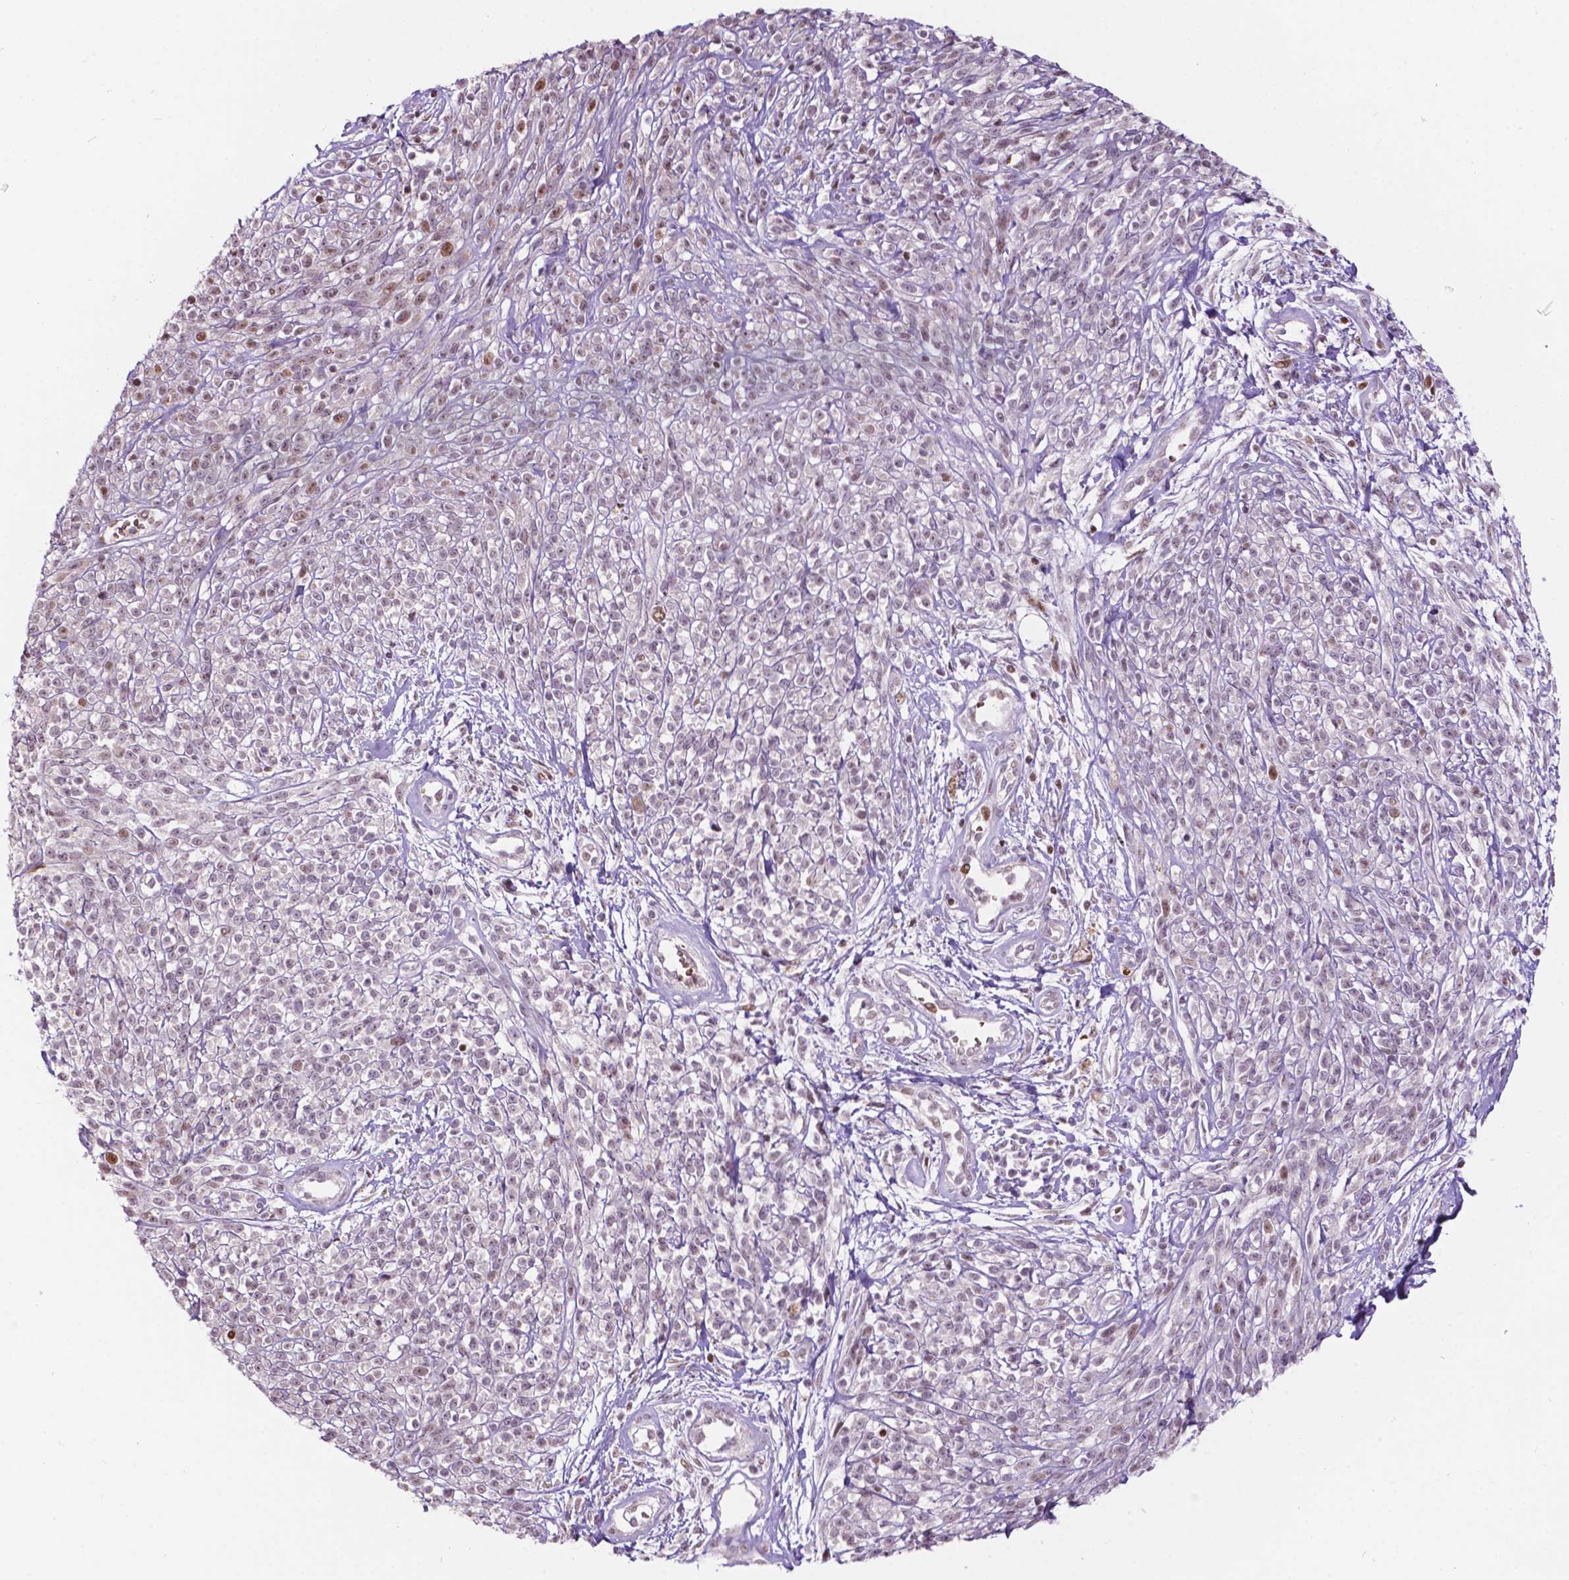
{"staining": {"intensity": "weak", "quantity": "<25%", "location": "nuclear"}, "tissue": "melanoma", "cell_type": "Tumor cells", "image_type": "cancer", "snomed": [{"axis": "morphology", "description": "Malignant melanoma, NOS"}, {"axis": "topography", "description": "Skin"}, {"axis": "topography", "description": "Skin of trunk"}], "caption": "Tumor cells are negative for protein expression in human melanoma.", "gene": "PTPN18", "patient": {"sex": "male", "age": 74}}